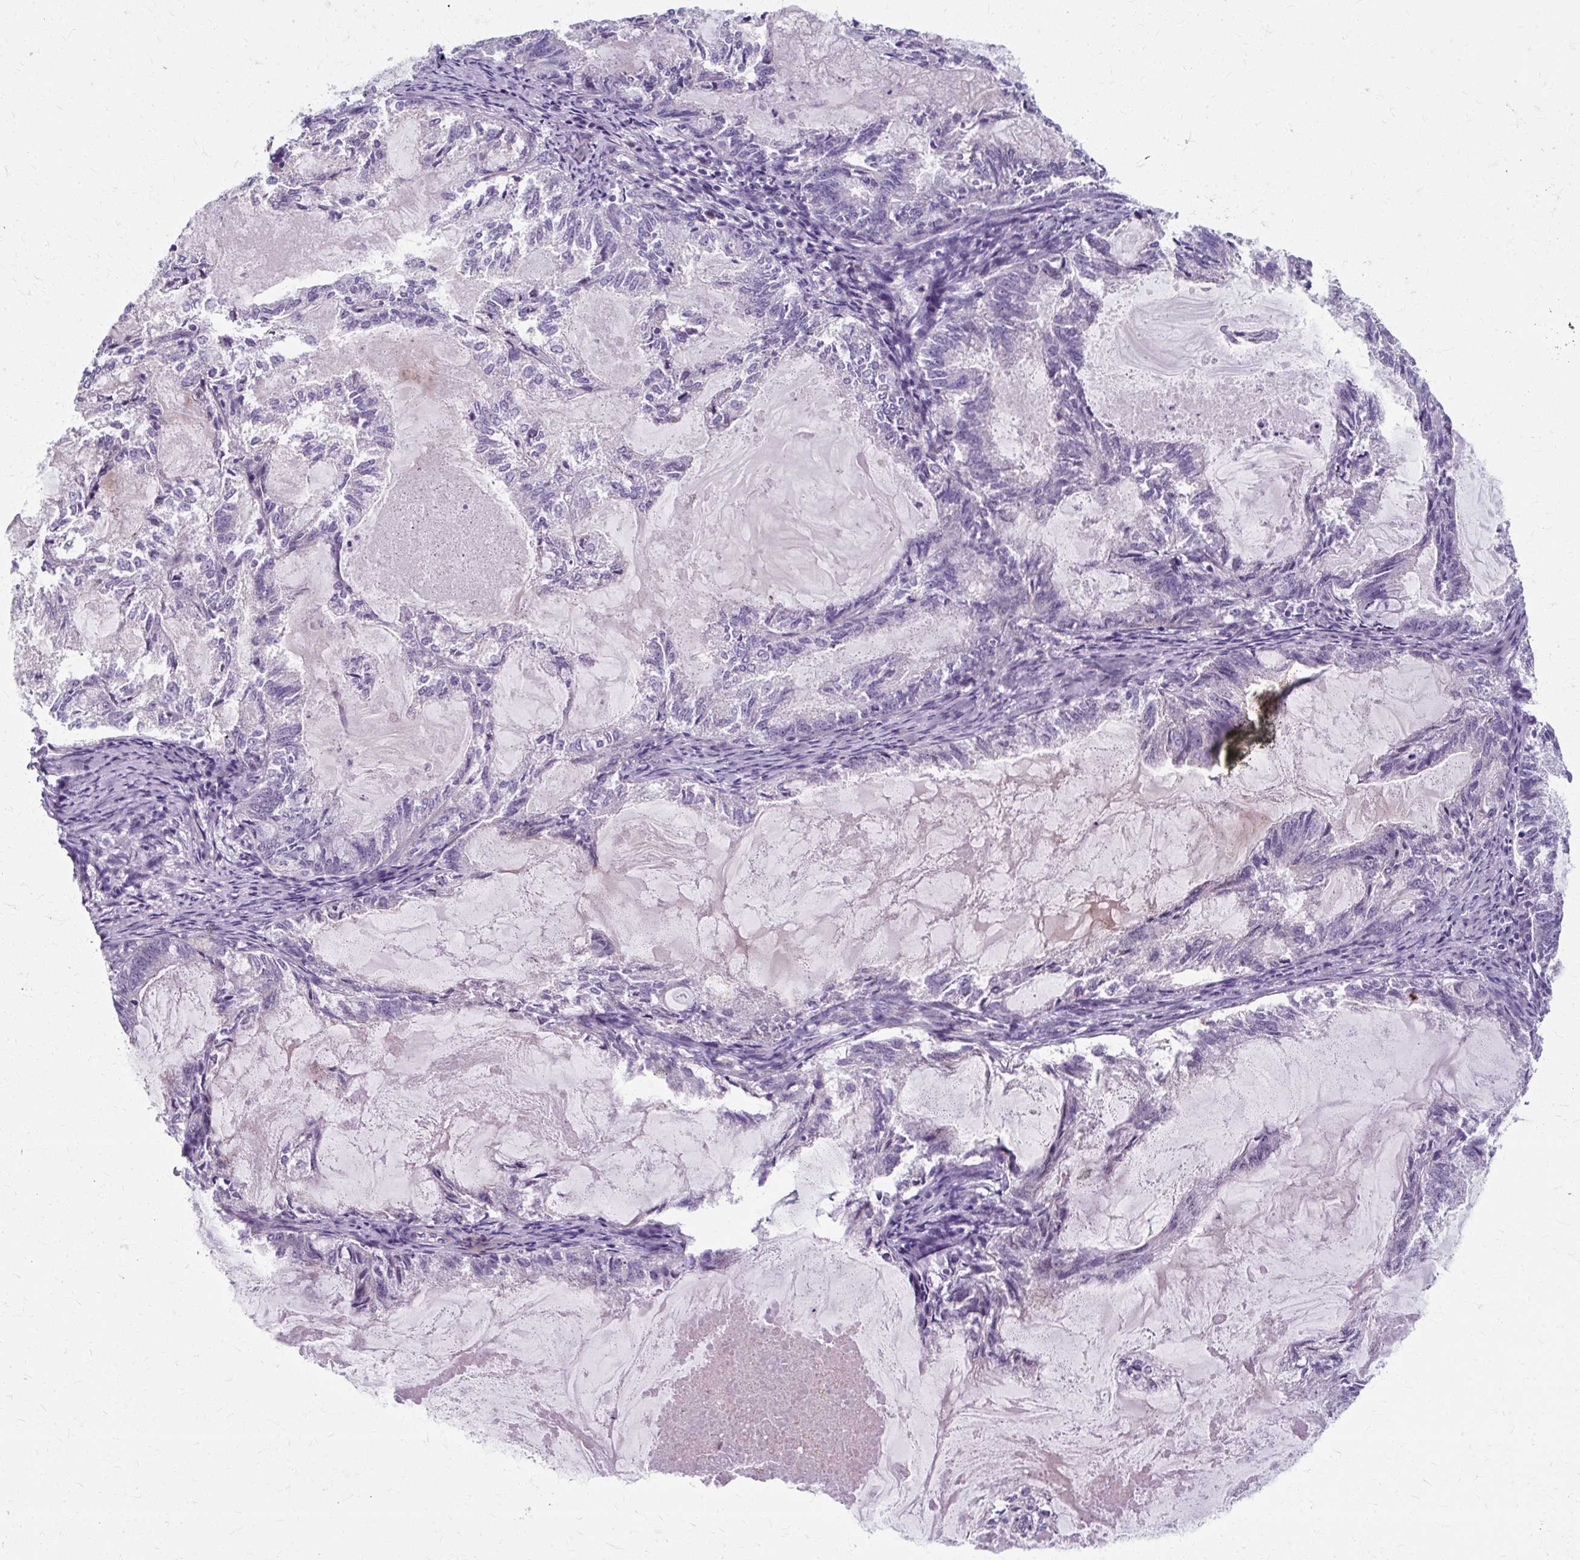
{"staining": {"intensity": "moderate", "quantity": "<25%", "location": "nuclear"}, "tissue": "endometrial cancer", "cell_type": "Tumor cells", "image_type": "cancer", "snomed": [{"axis": "morphology", "description": "Adenocarcinoma, NOS"}, {"axis": "topography", "description": "Endometrium"}], "caption": "DAB (3,3'-diaminobenzidine) immunohistochemical staining of human endometrial cancer displays moderate nuclear protein positivity in about <25% of tumor cells.", "gene": "ZNF555", "patient": {"sex": "female", "age": 86}}